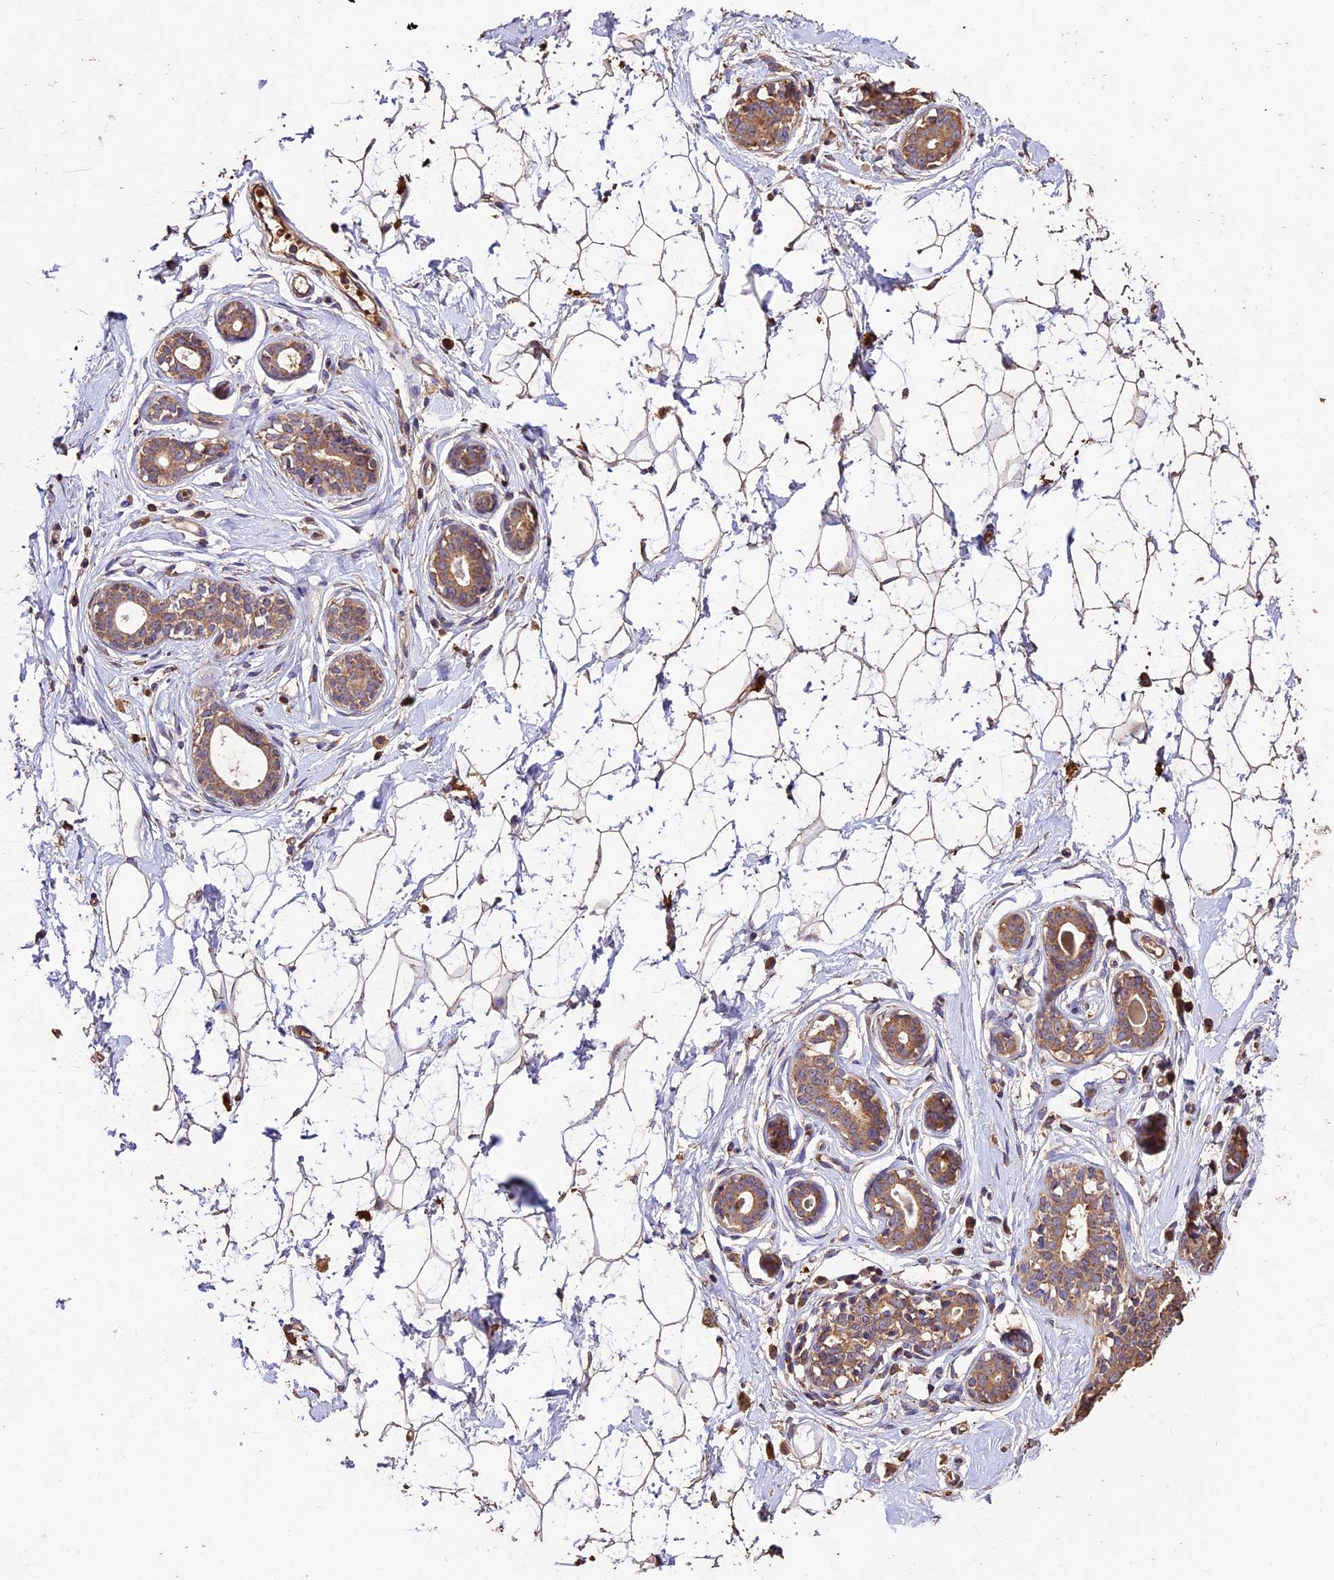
{"staining": {"intensity": "weak", "quantity": ">75%", "location": "cytoplasmic/membranous"}, "tissue": "breast", "cell_type": "Adipocytes", "image_type": "normal", "snomed": [{"axis": "morphology", "description": "Normal tissue, NOS"}, {"axis": "morphology", "description": "Adenoma, NOS"}, {"axis": "topography", "description": "Breast"}], "caption": "Breast stained for a protein exhibits weak cytoplasmic/membranous positivity in adipocytes. (Stains: DAB (3,3'-diaminobenzidine) in brown, nuclei in blue, Microscopy: brightfield microscopy at high magnification).", "gene": "CRLF1", "patient": {"sex": "female", "age": 23}}